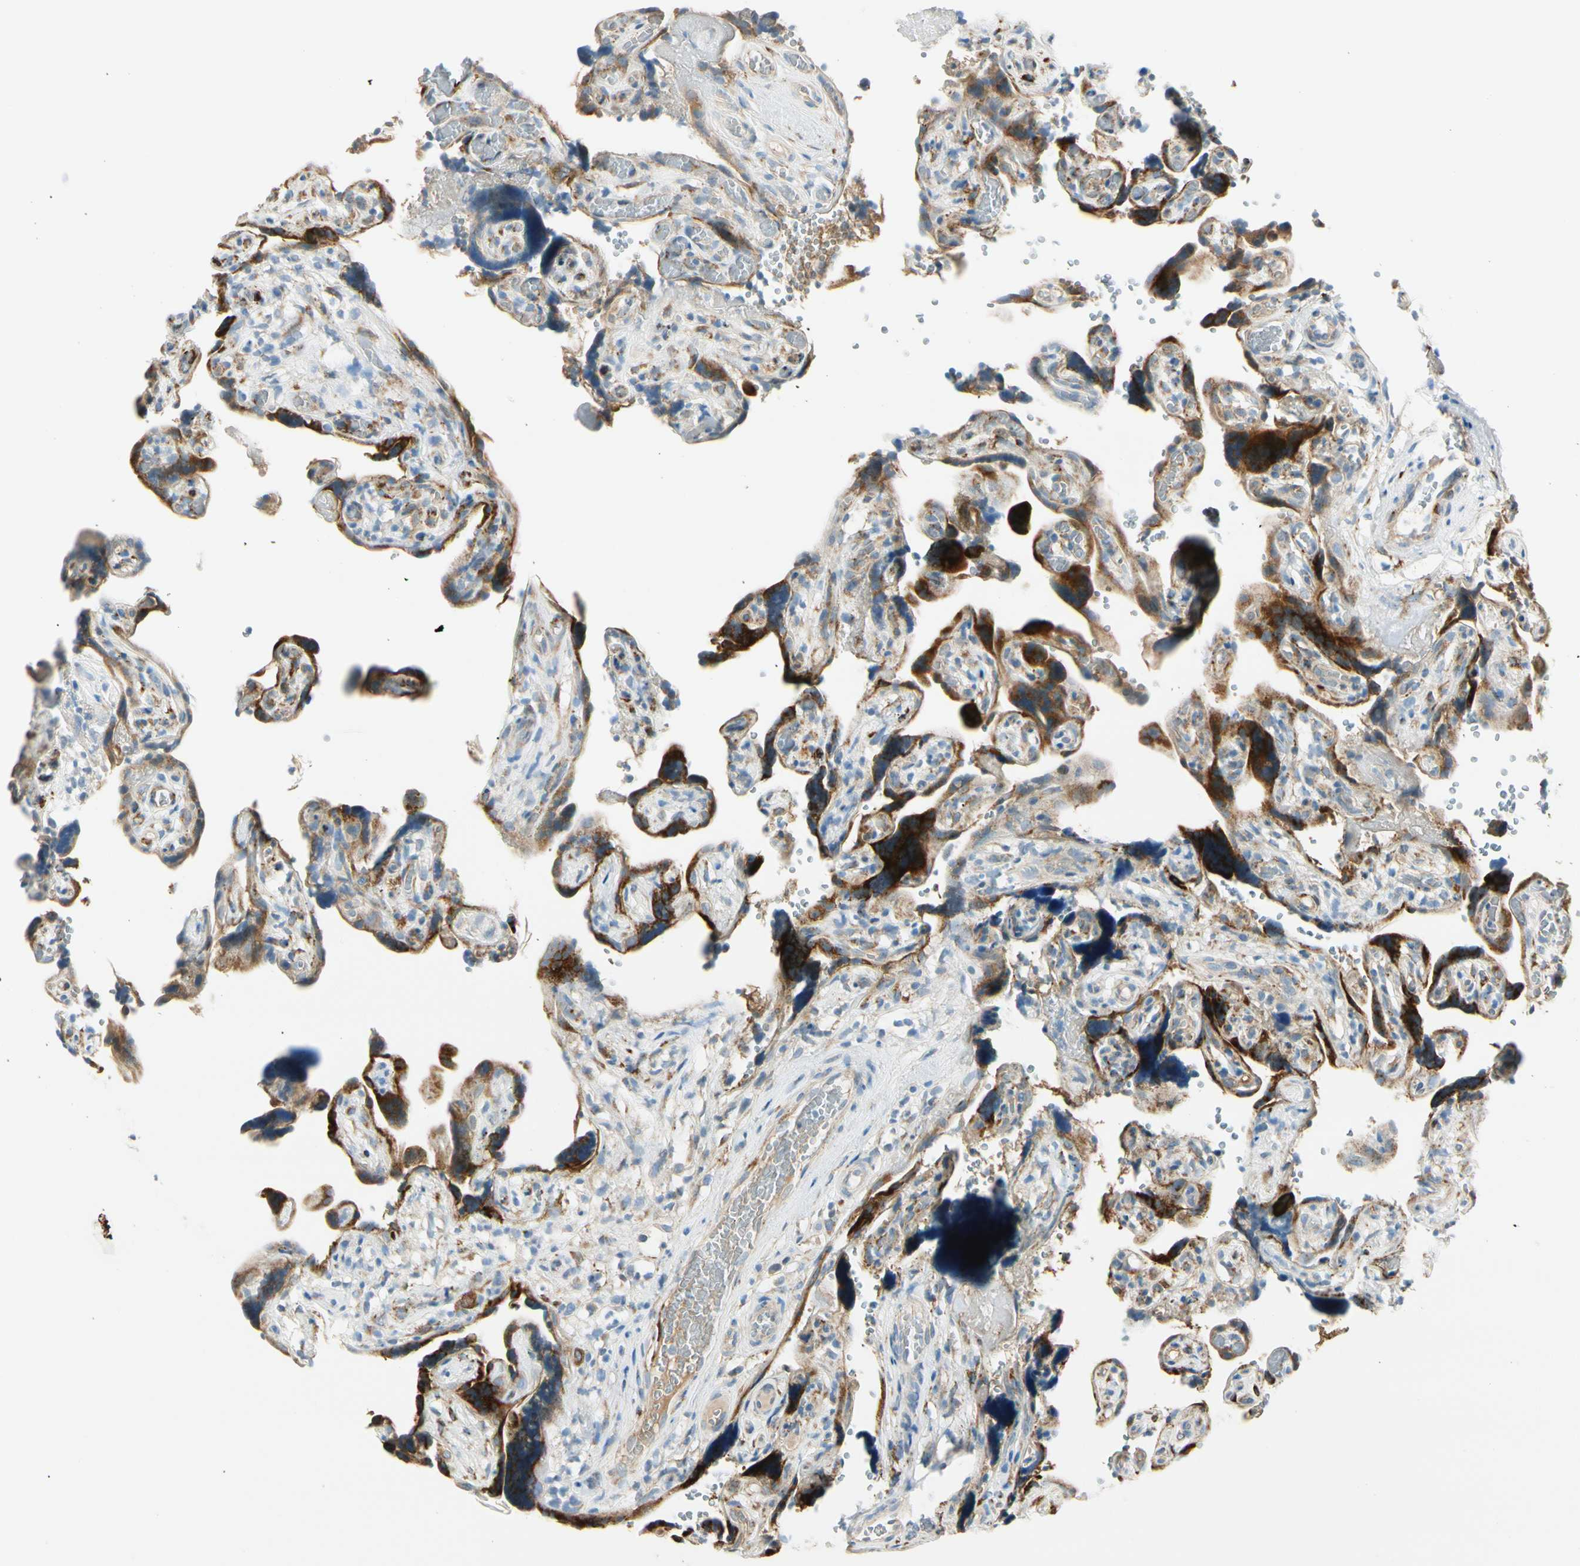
{"staining": {"intensity": "strong", "quantity": ">75%", "location": "cytoplasmic/membranous"}, "tissue": "placenta", "cell_type": "Trophoblastic cells", "image_type": "normal", "snomed": [{"axis": "morphology", "description": "Normal tissue, NOS"}, {"axis": "topography", "description": "Placenta"}], "caption": "IHC of benign human placenta reveals high levels of strong cytoplasmic/membranous staining in about >75% of trophoblastic cells. The protein is stained brown, and the nuclei are stained in blue (DAB IHC with brightfield microscopy, high magnification).", "gene": "FKBP7", "patient": {"sex": "female", "age": 30}}